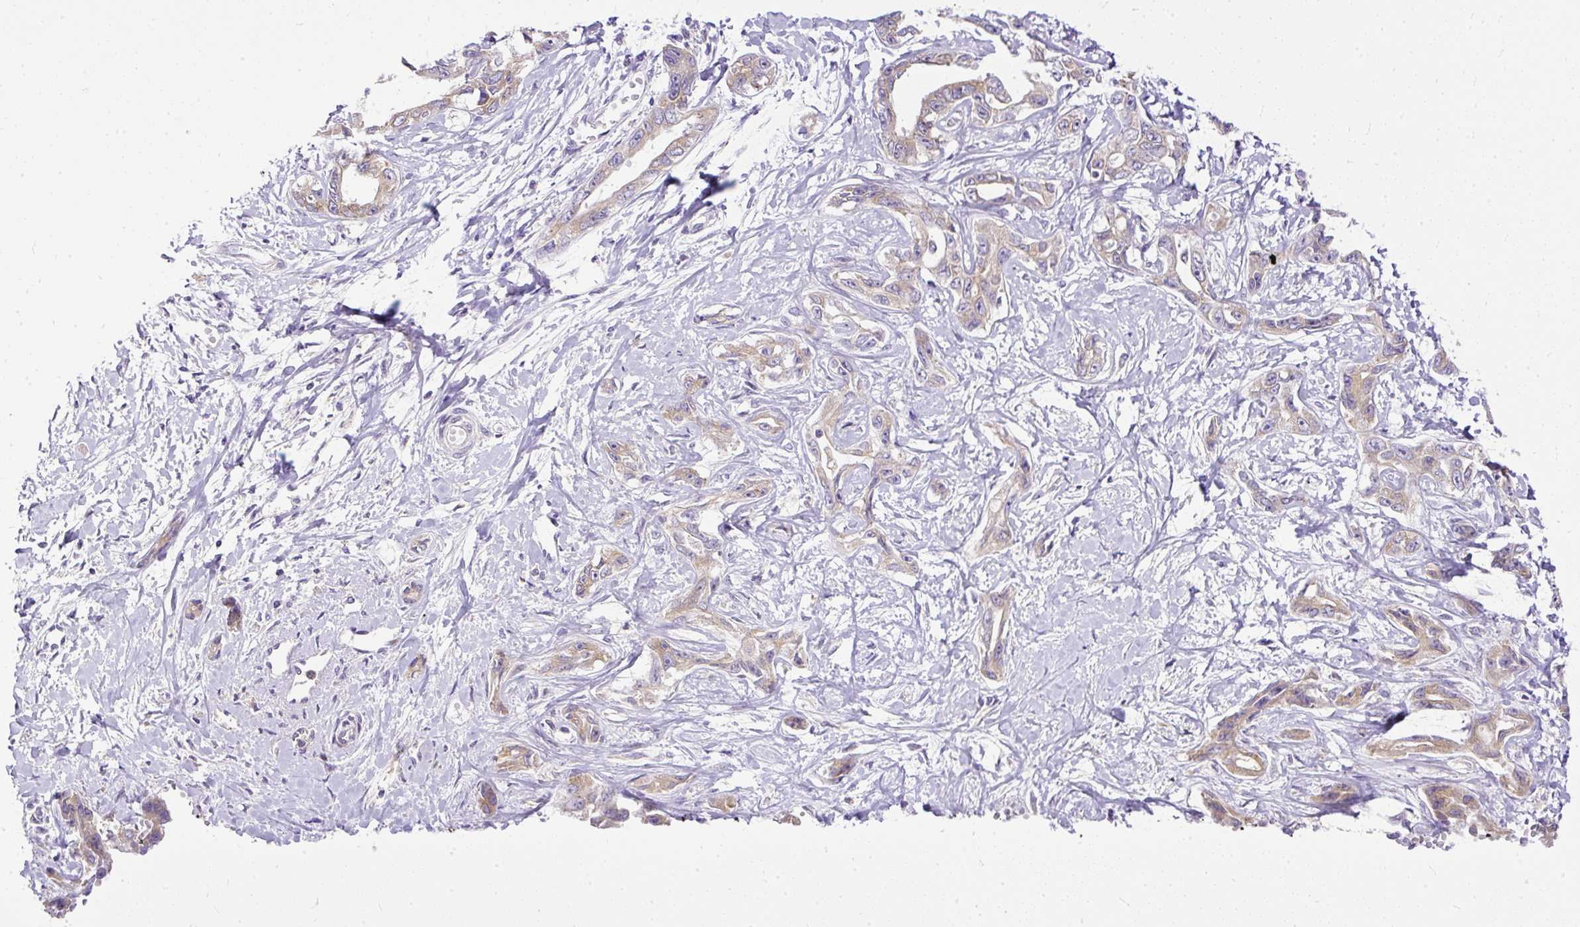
{"staining": {"intensity": "weak", "quantity": "25%-75%", "location": "cytoplasmic/membranous"}, "tissue": "liver cancer", "cell_type": "Tumor cells", "image_type": "cancer", "snomed": [{"axis": "morphology", "description": "Cholangiocarcinoma"}, {"axis": "topography", "description": "Liver"}], "caption": "Liver cancer (cholangiocarcinoma) was stained to show a protein in brown. There is low levels of weak cytoplasmic/membranous expression in about 25%-75% of tumor cells. Ihc stains the protein of interest in brown and the nuclei are stained blue.", "gene": "AMFR", "patient": {"sex": "male", "age": 59}}